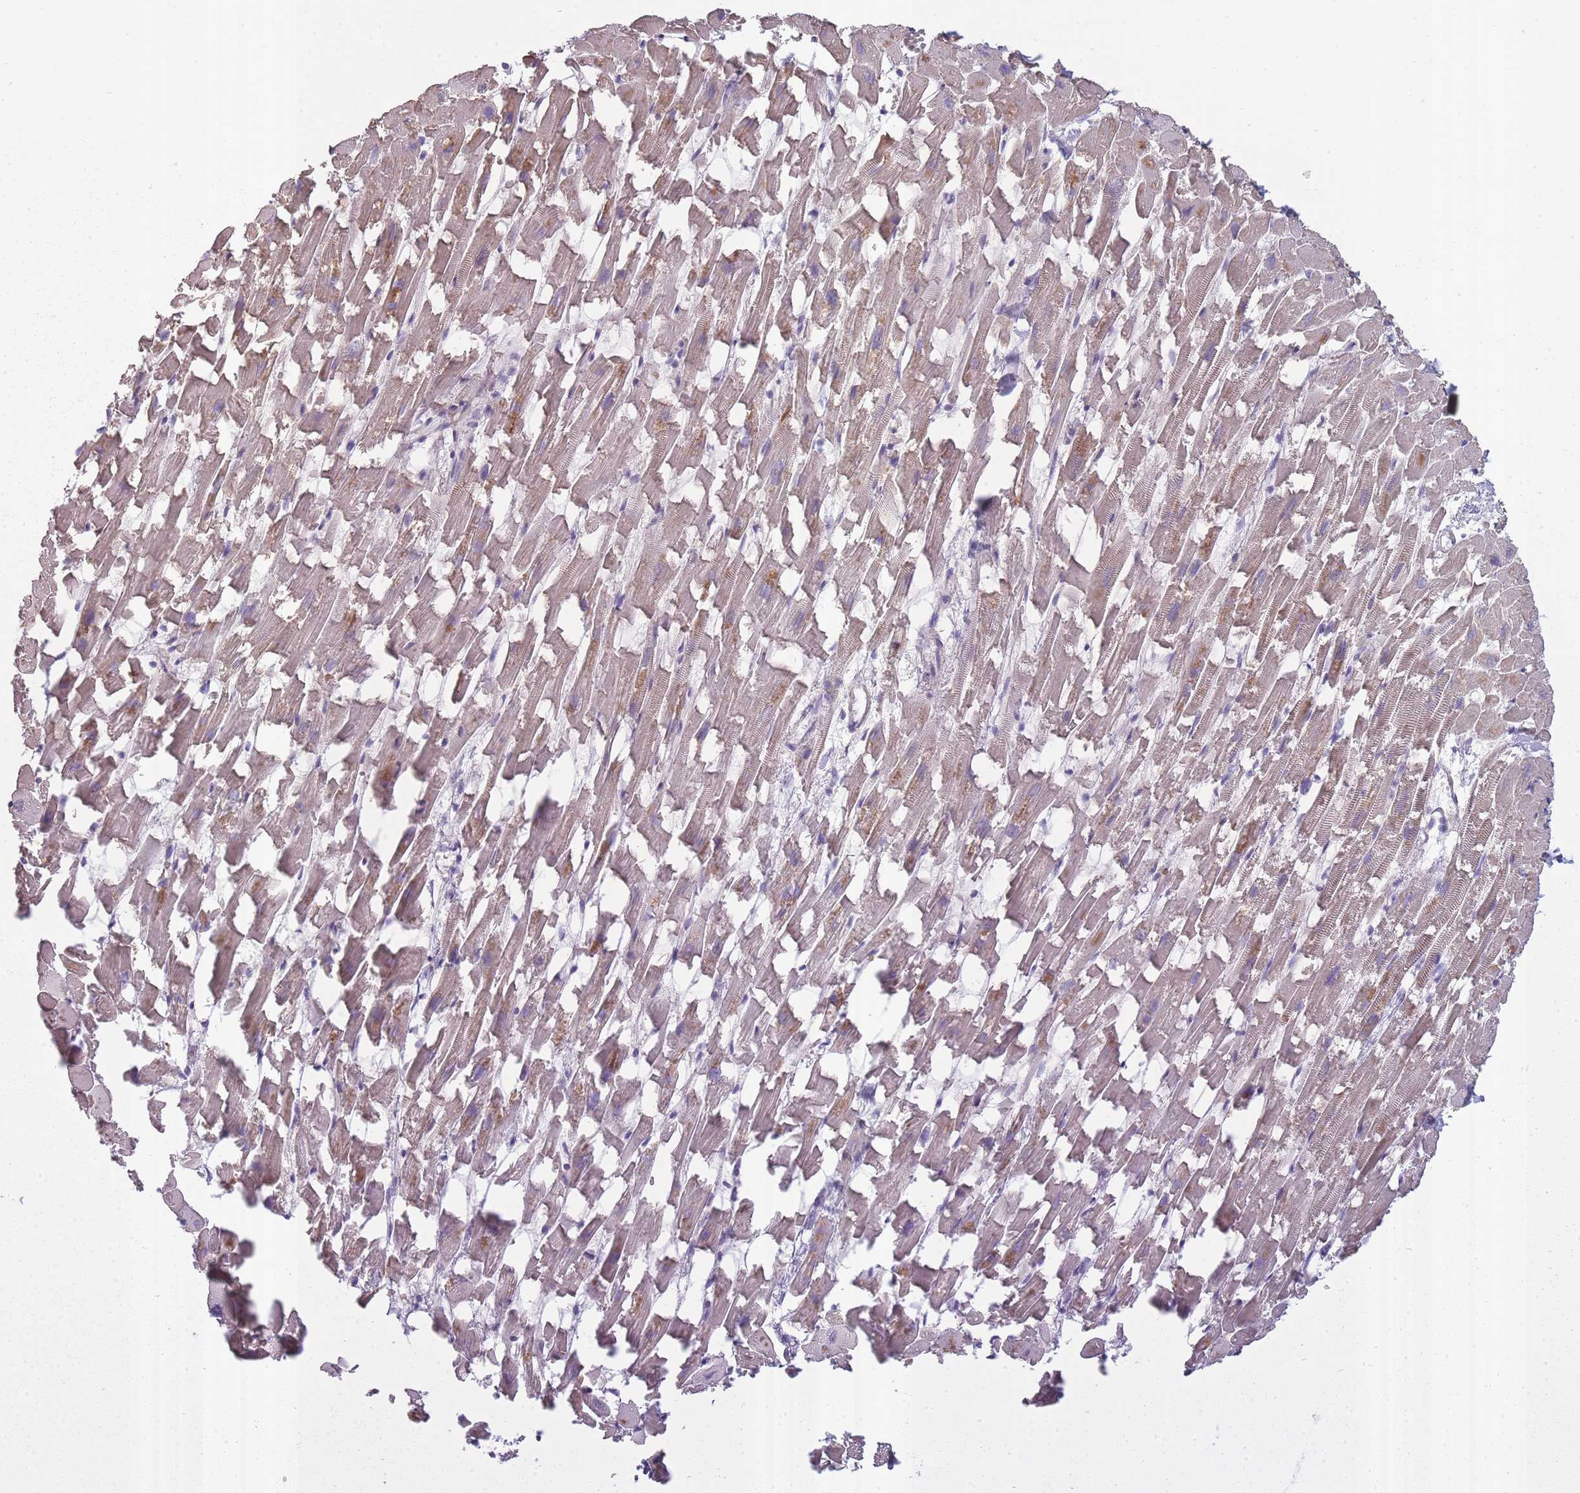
{"staining": {"intensity": "weak", "quantity": "25%-75%", "location": "cytoplasmic/membranous"}, "tissue": "heart muscle", "cell_type": "Cardiomyocytes", "image_type": "normal", "snomed": [{"axis": "morphology", "description": "Normal tissue, NOS"}, {"axis": "topography", "description": "Heart"}], "caption": "Heart muscle stained with DAB (3,3'-diaminobenzidine) IHC shows low levels of weak cytoplasmic/membranous expression in approximately 25%-75% of cardiomyocytes.", "gene": "SLC8A2", "patient": {"sex": "female", "age": 64}}